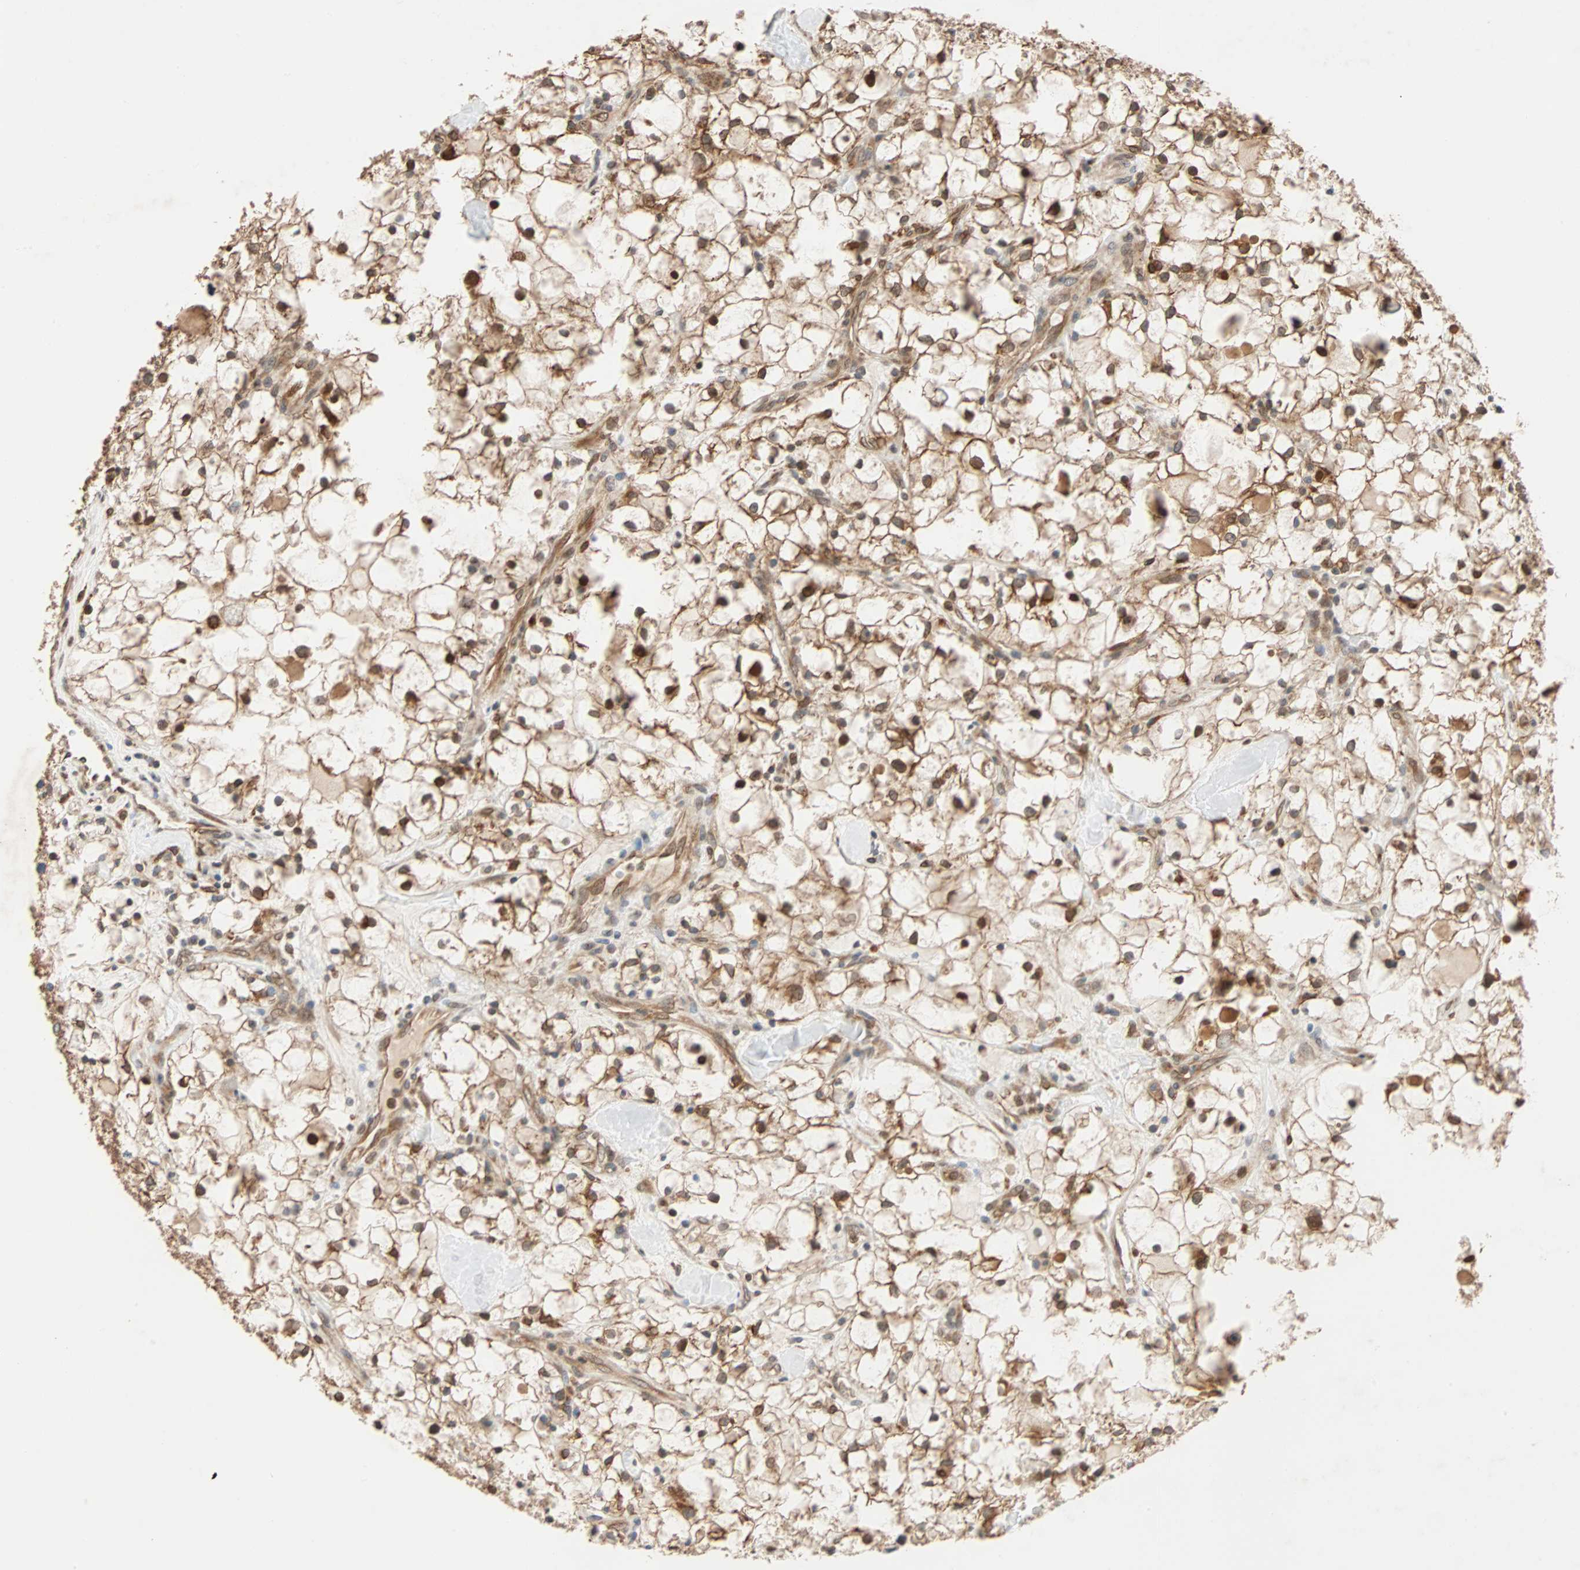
{"staining": {"intensity": "moderate", "quantity": ">75%", "location": "cytoplasmic/membranous,nuclear"}, "tissue": "renal cancer", "cell_type": "Tumor cells", "image_type": "cancer", "snomed": [{"axis": "morphology", "description": "Adenocarcinoma, NOS"}, {"axis": "topography", "description": "Kidney"}], "caption": "Tumor cells show medium levels of moderate cytoplasmic/membranous and nuclear expression in about >75% of cells in renal adenocarcinoma.", "gene": "AUP1", "patient": {"sex": "female", "age": 60}}